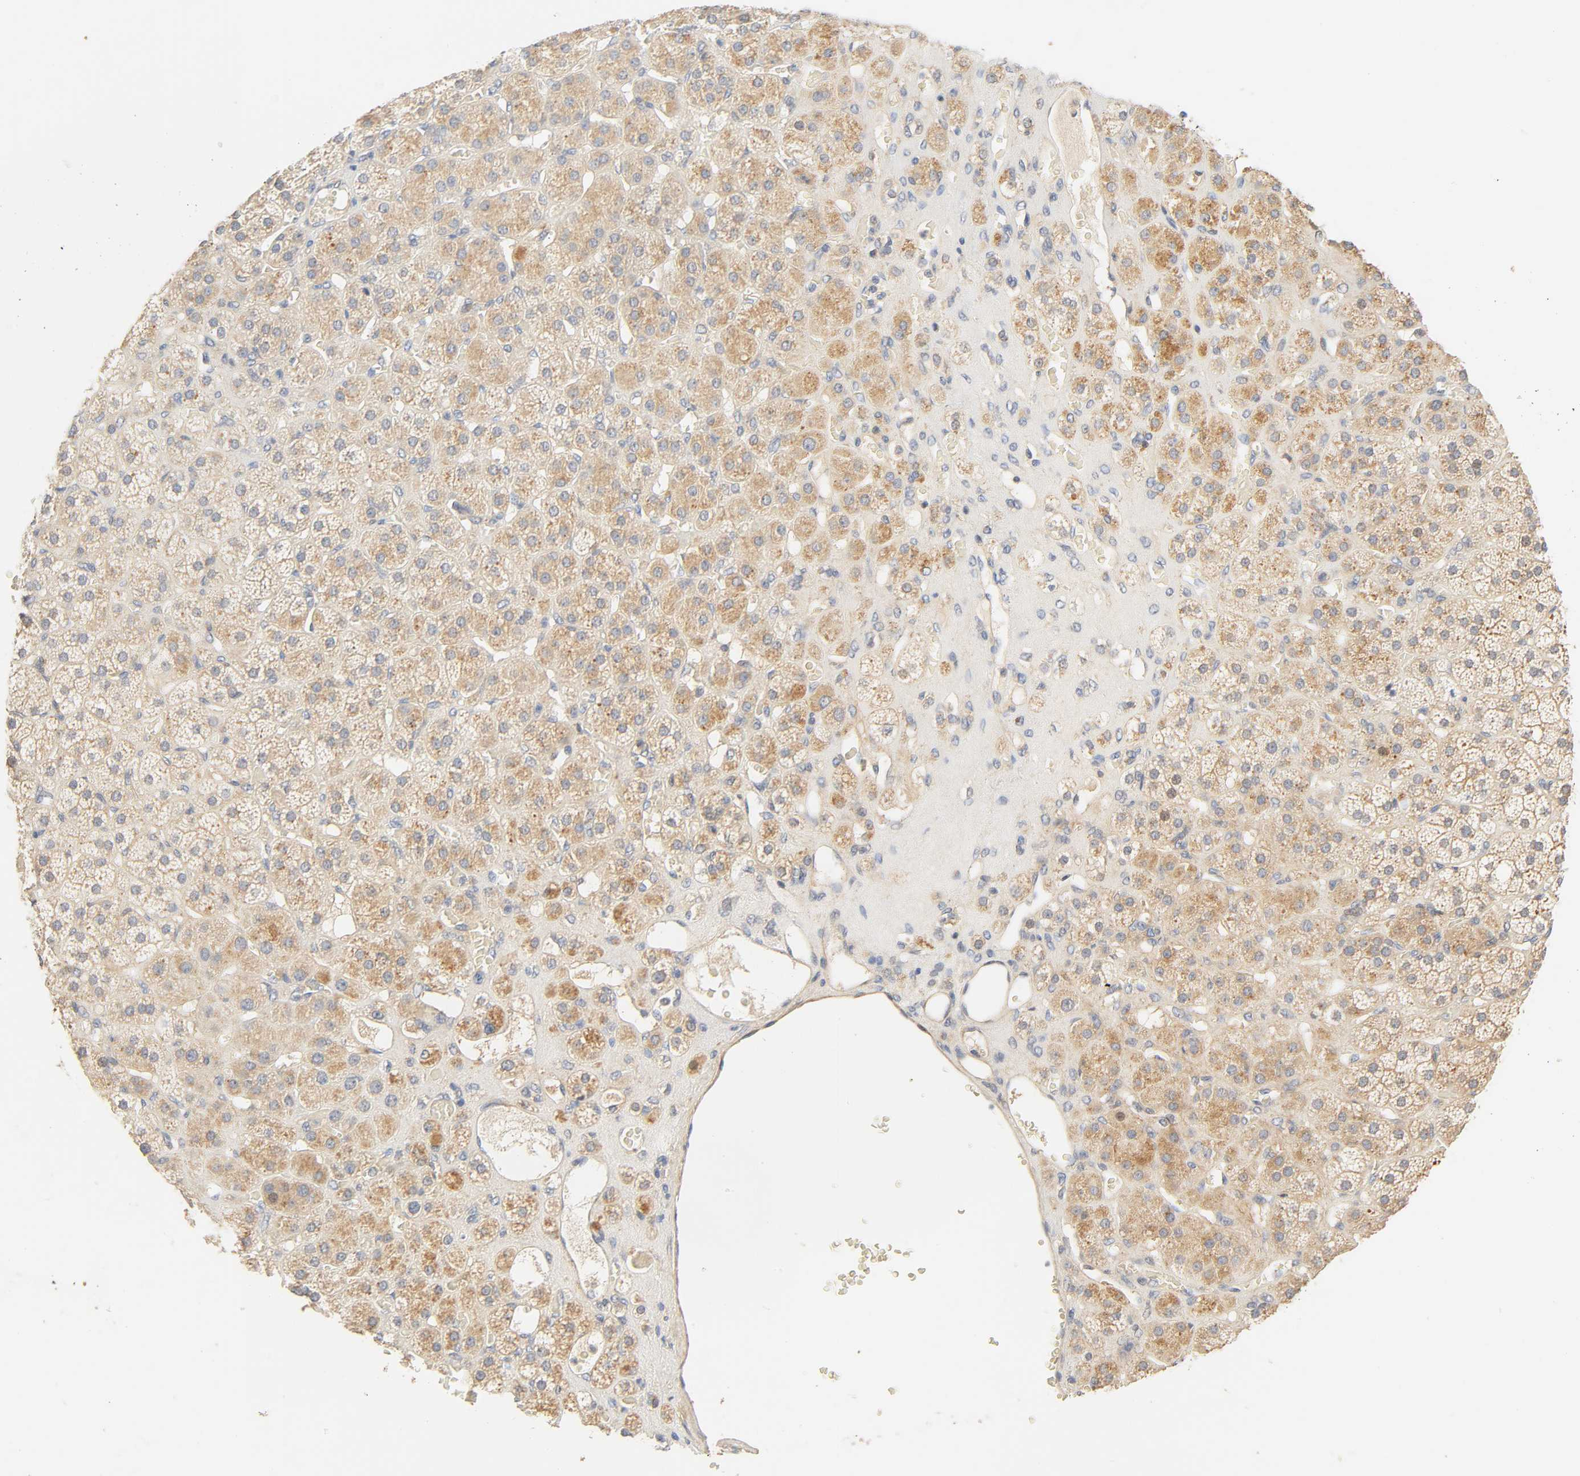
{"staining": {"intensity": "weak", "quantity": ">75%", "location": "cytoplasmic/membranous"}, "tissue": "adrenal gland", "cell_type": "Glandular cells", "image_type": "normal", "snomed": [{"axis": "morphology", "description": "Normal tissue, NOS"}, {"axis": "topography", "description": "Adrenal gland"}], "caption": "Unremarkable adrenal gland exhibits weak cytoplasmic/membranous staining in approximately >75% of glandular cells, visualized by immunohistochemistry. The protein is stained brown, and the nuclei are stained in blue (DAB IHC with brightfield microscopy, high magnification).", "gene": "CACNA1G", "patient": {"sex": "female", "age": 71}}